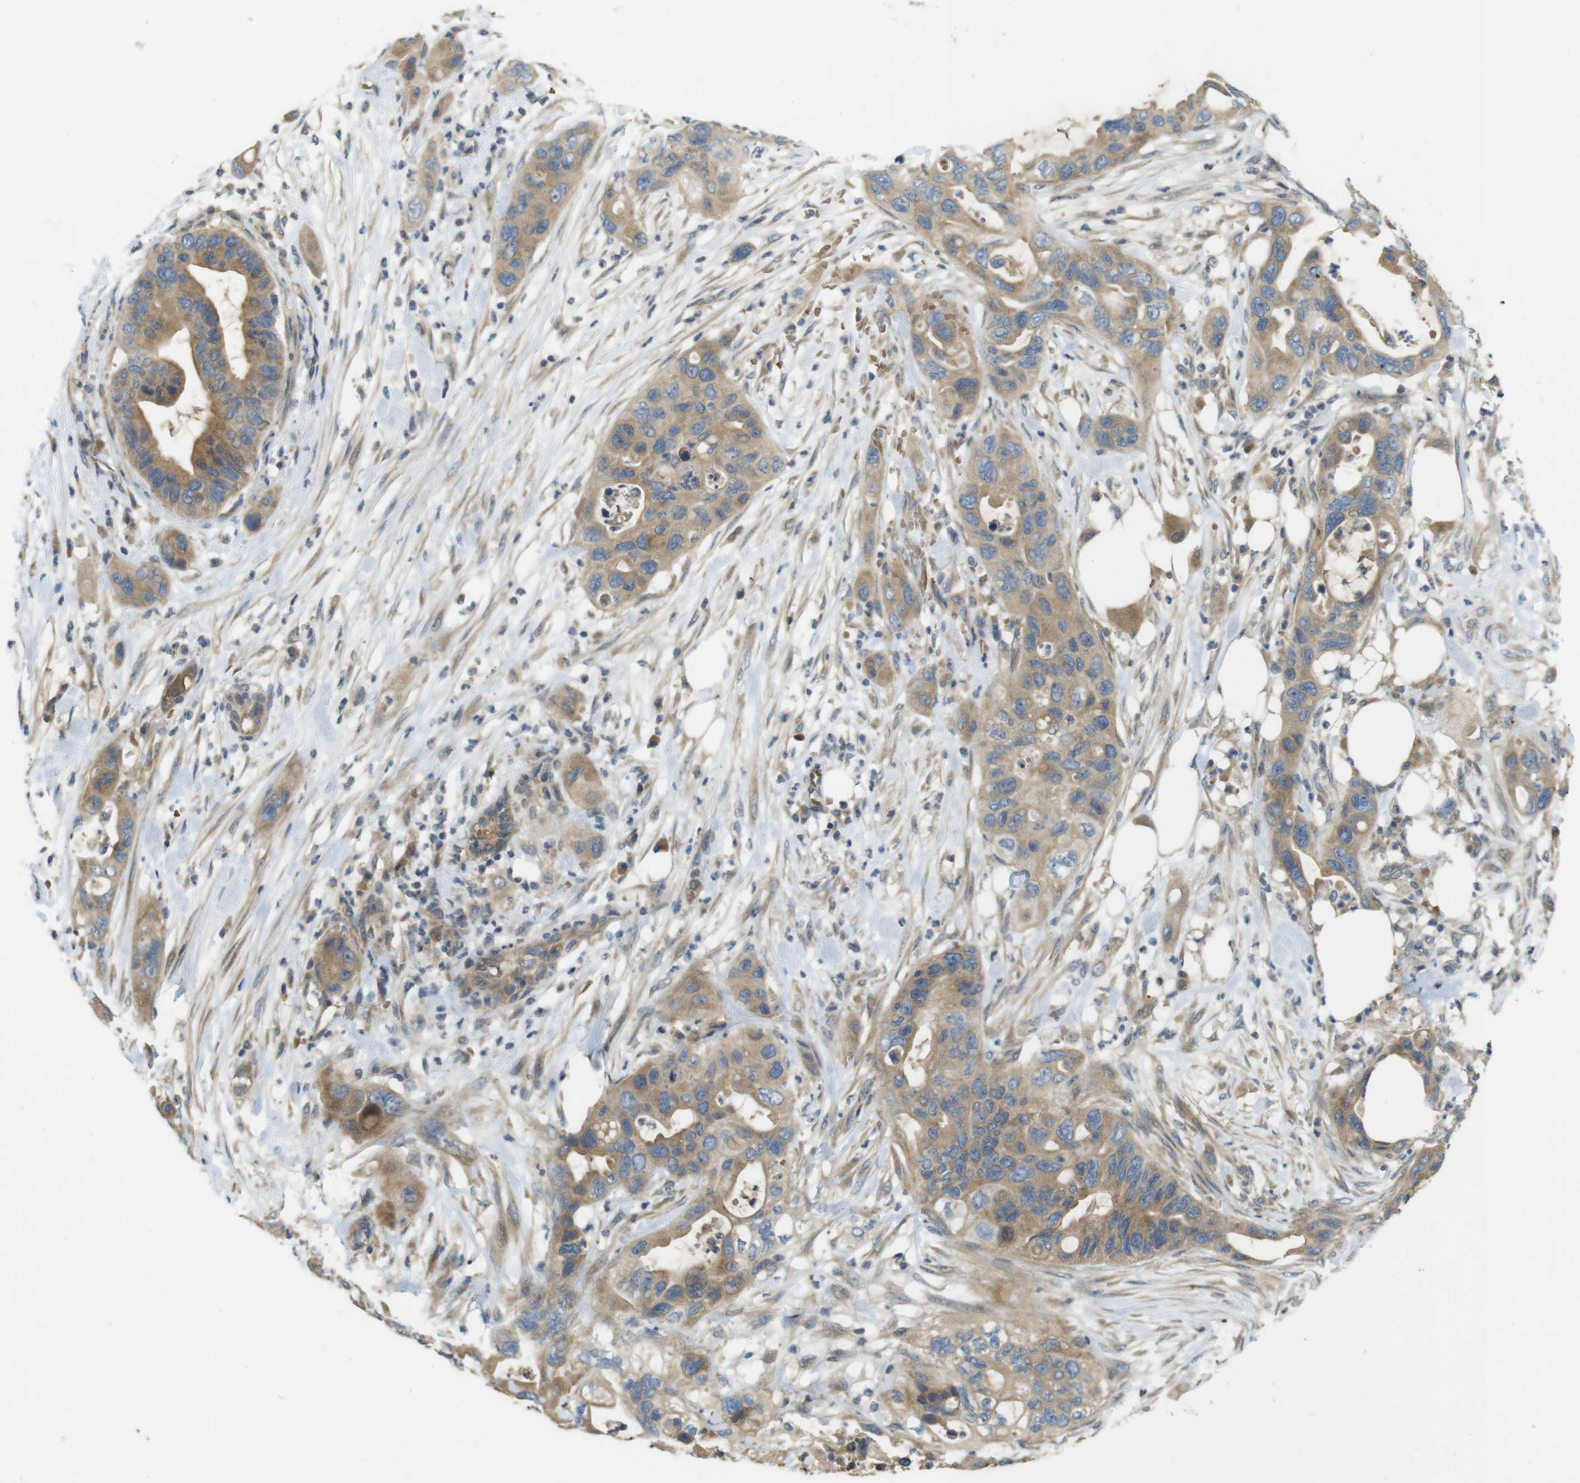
{"staining": {"intensity": "moderate", "quantity": ">75%", "location": "cytoplasmic/membranous"}, "tissue": "pancreatic cancer", "cell_type": "Tumor cells", "image_type": "cancer", "snomed": [{"axis": "morphology", "description": "Adenocarcinoma, NOS"}, {"axis": "topography", "description": "Pancreas"}], "caption": "Immunohistochemical staining of human pancreatic cancer shows moderate cytoplasmic/membranous protein expression in about >75% of tumor cells. (DAB (3,3'-diaminobenzidine) IHC, brown staining for protein, blue staining for nuclei).", "gene": "CLTC", "patient": {"sex": "female", "age": 71}}